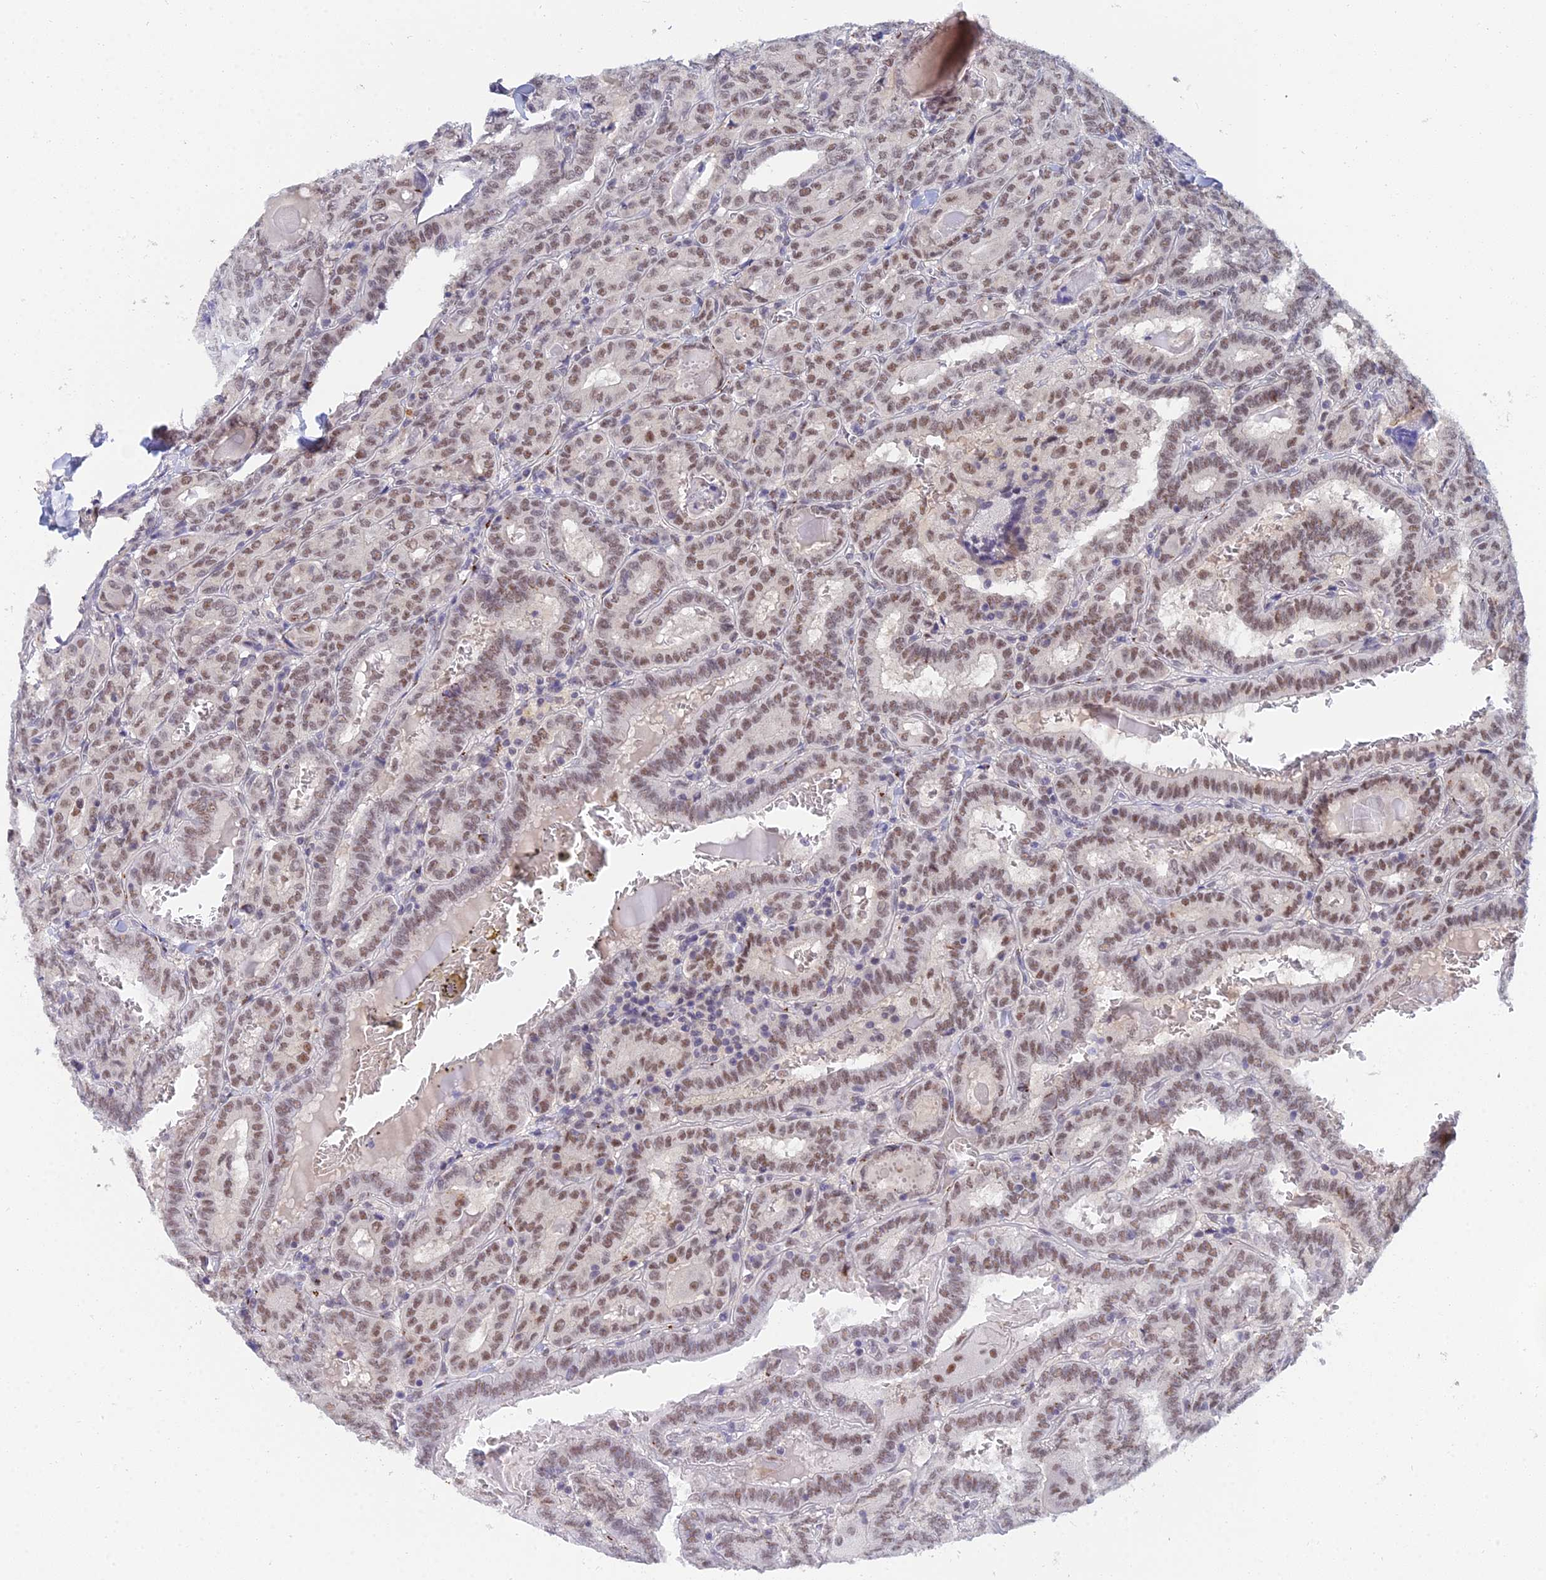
{"staining": {"intensity": "moderate", "quantity": ">75%", "location": "nuclear"}, "tissue": "thyroid cancer", "cell_type": "Tumor cells", "image_type": "cancer", "snomed": [{"axis": "morphology", "description": "Papillary adenocarcinoma, NOS"}, {"axis": "topography", "description": "Thyroid gland"}], "caption": "A micrograph showing moderate nuclear expression in about >75% of tumor cells in papillary adenocarcinoma (thyroid), as visualized by brown immunohistochemical staining.", "gene": "THOC3", "patient": {"sex": "female", "age": 72}}